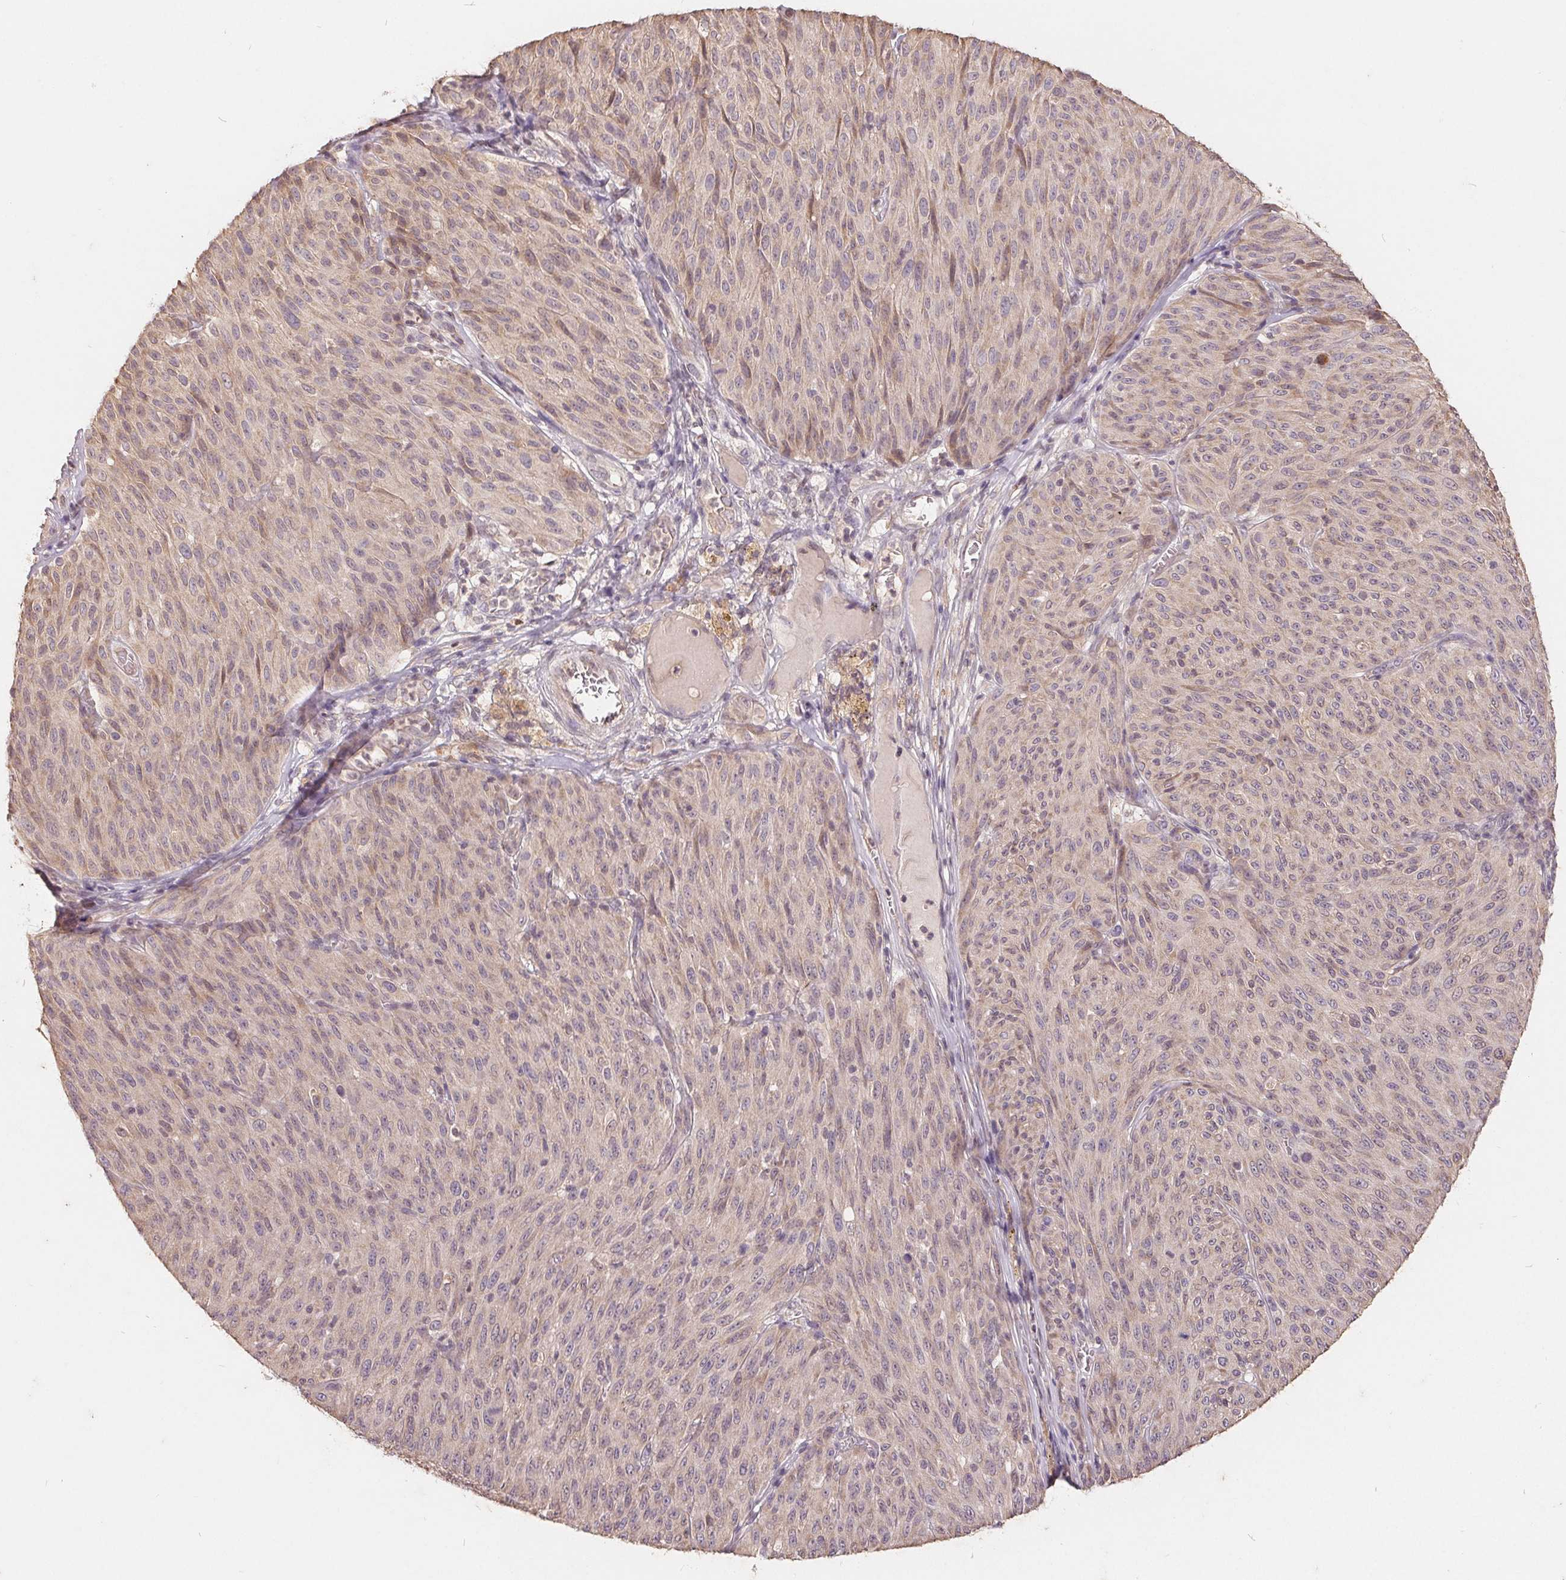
{"staining": {"intensity": "negative", "quantity": "none", "location": "none"}, "tissue": "melanoma", "cell_type": "Tumor cells", "image_type": "cancer", "snomed": [{"axis": "morphology", "description": "Malignant melanoma, NOS"}, {"axis": "topography", "description": "Skin"}], "caption": "Histopathology image shows no significant protein expression in tumor cells of melanoma.", "gene": "CDIPT", "patient": {"sex": "male", "age": 85}}